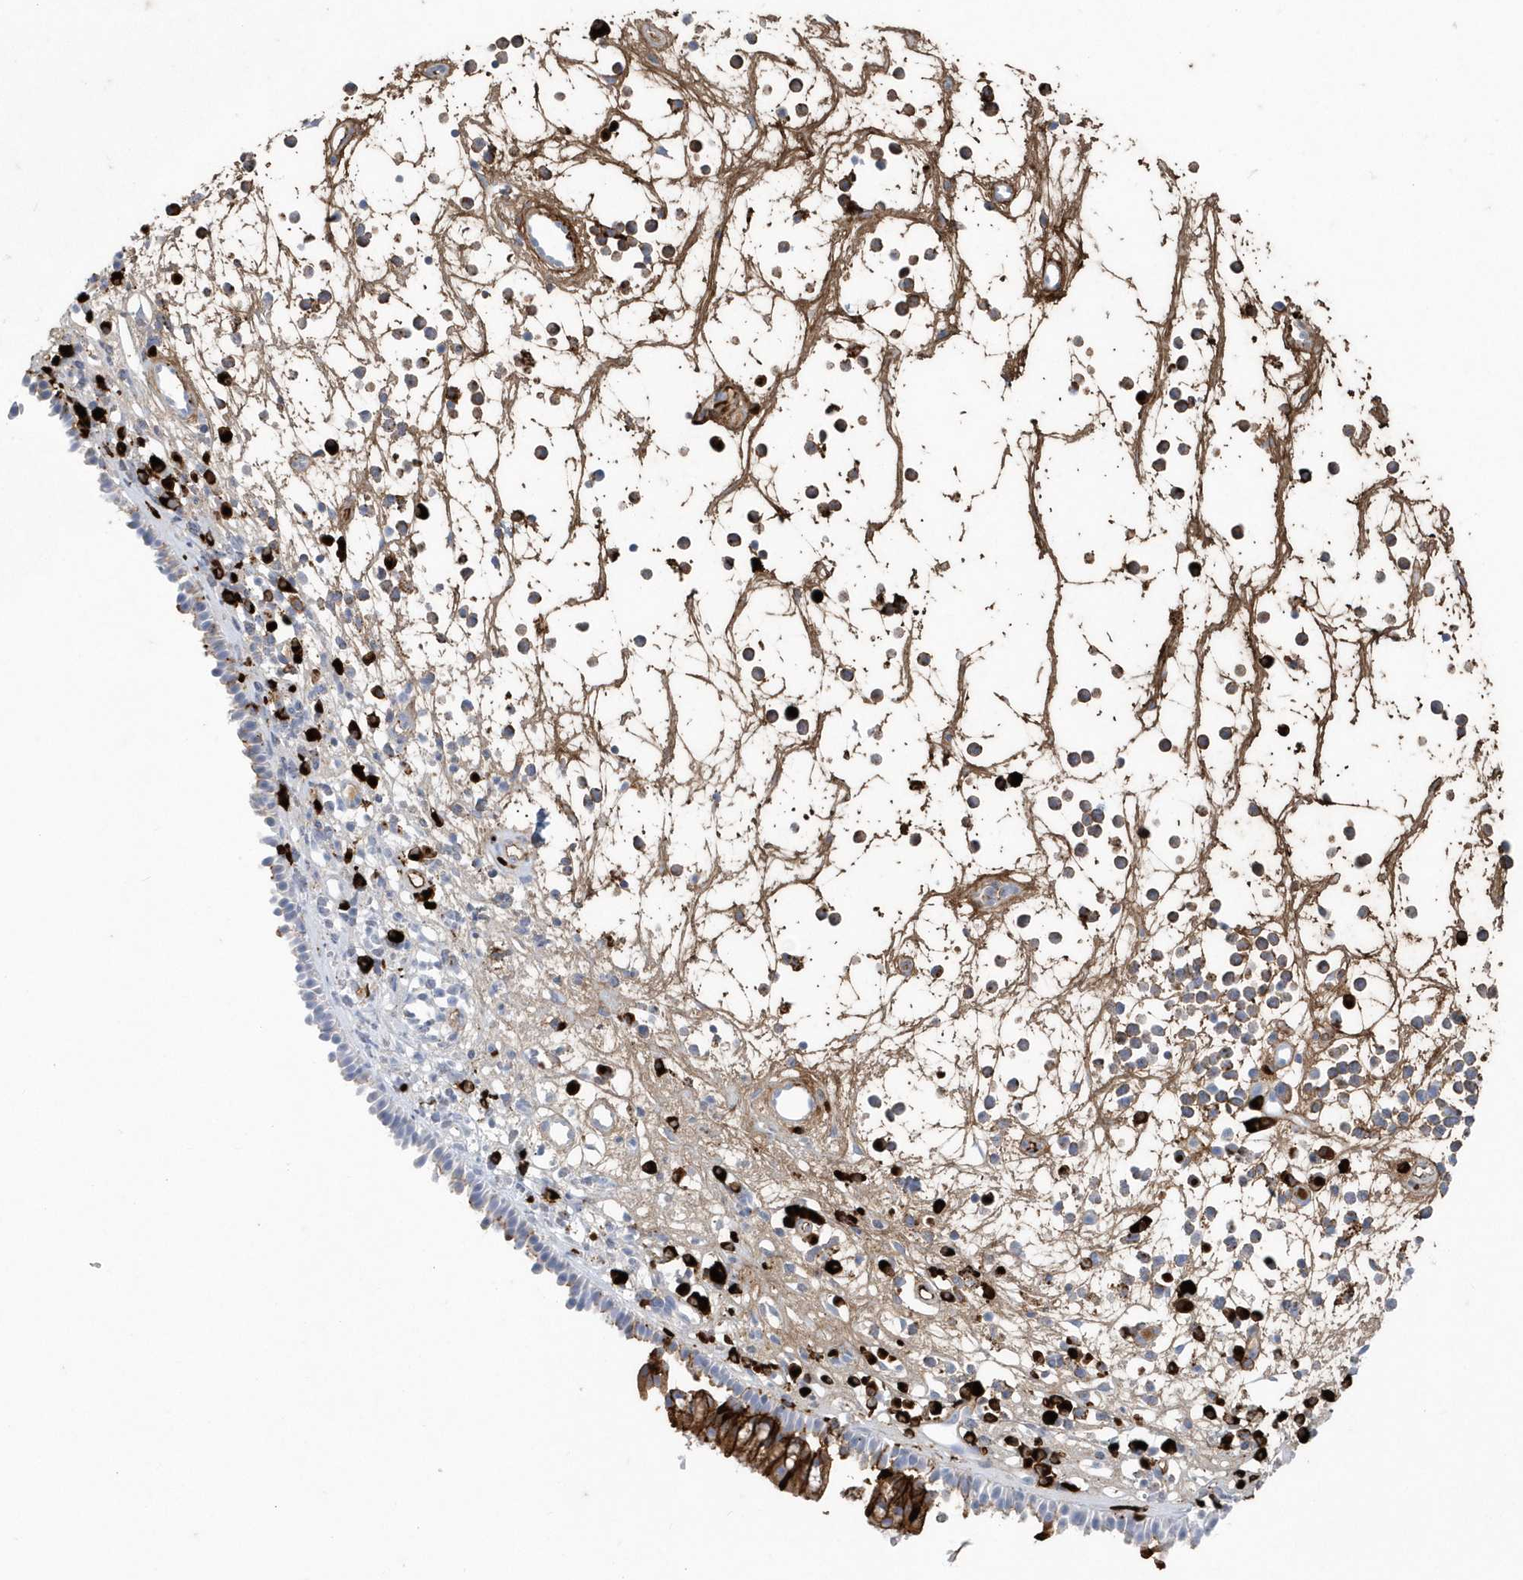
{"staining": {"intensity": "moderate", "quantity": "25%-75%", "location": "cytoplasmic/membranous"}, "tissue": "nasopharynx", "cell_type": "Respiratory epithelial cells", "image_type": "normal", "snomed": [{"axis": "morphology", "description": "Normal tissue, NOS"}, {"axis": "morphology", "description": "Inflammation, NOS"}, {"axis": "morphology", "description": "Malignant melanoma, Metastatic site"}, {"axis": "topography", "description": "Nasopharynx"}], "caption": "IHC staining of benign nasopharynx, which shows medium levels of moderate cytoplasmic/membranous positivity in about 25%-75% of respiratory epithelial cells indicating moderate cytoplasmic/membranous protein expression. The staining was performed using DAB (3,3'-diaminobenzidine) (brown) for protein detection and nuclei were counterstained in hematoxylin (blue).", "gene": "JCHAIN", "patient": {"sex": "male", "age": 70}}